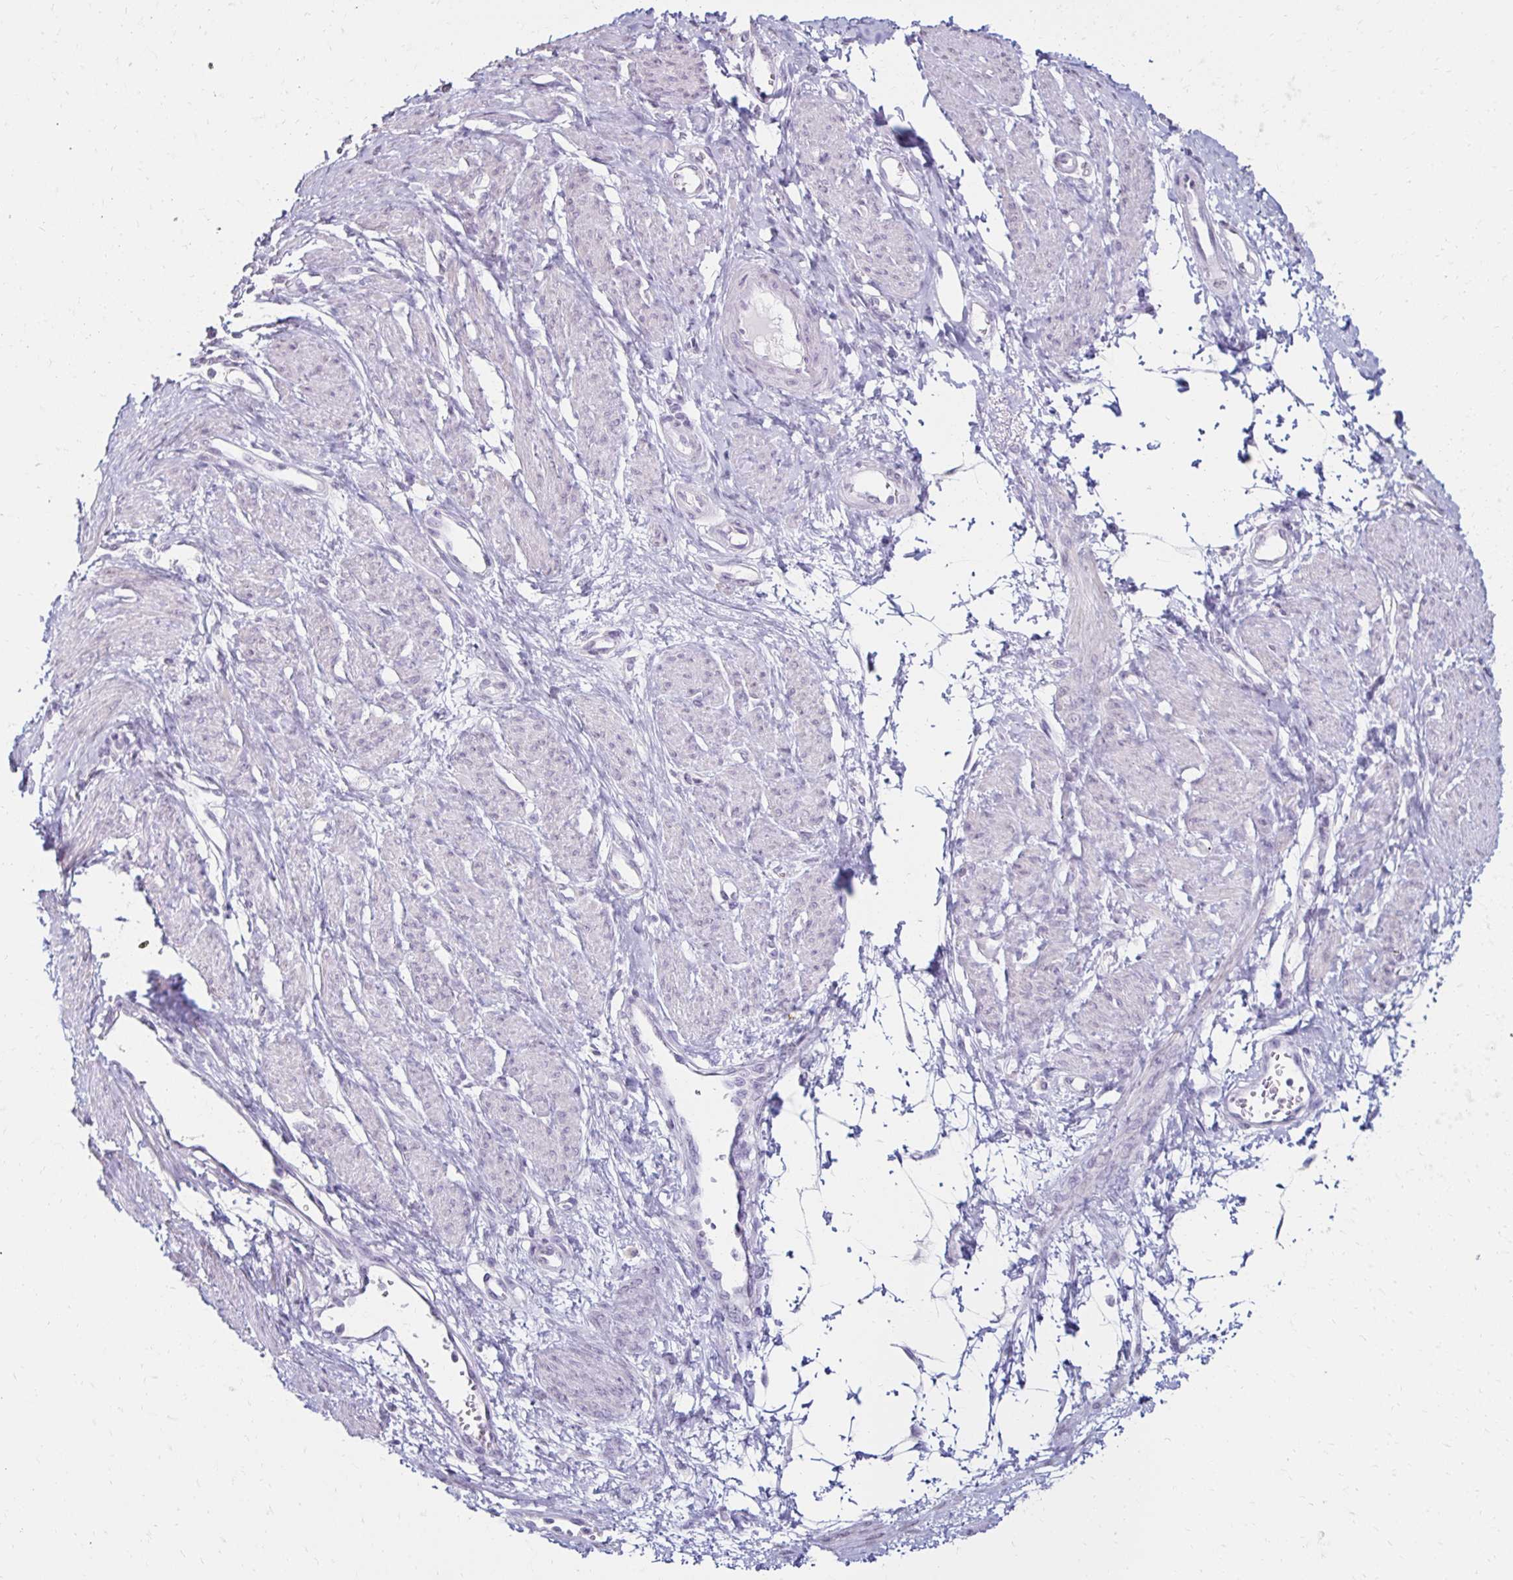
{"staining": {"intensity": "negative", "quantity": "none", "location": "none"}, "tissue": "smooth muscle", "cell_type": "Smooth muscle cells", "image_type": "normal", "snomed": [{"axis": "morphology", "description": "Normal tissue, NOS"}, {"axis": "topography", "description": "Smooth muscle"}, {"axis": "topography", "description": "Uterus"}], "caption": "Smooth muscle stained for a protein using immunohistochemistry shows no positivity smooth muscle cells.", "gene": "TOMM34", "patient": {"sex": "female", "age": 39}}